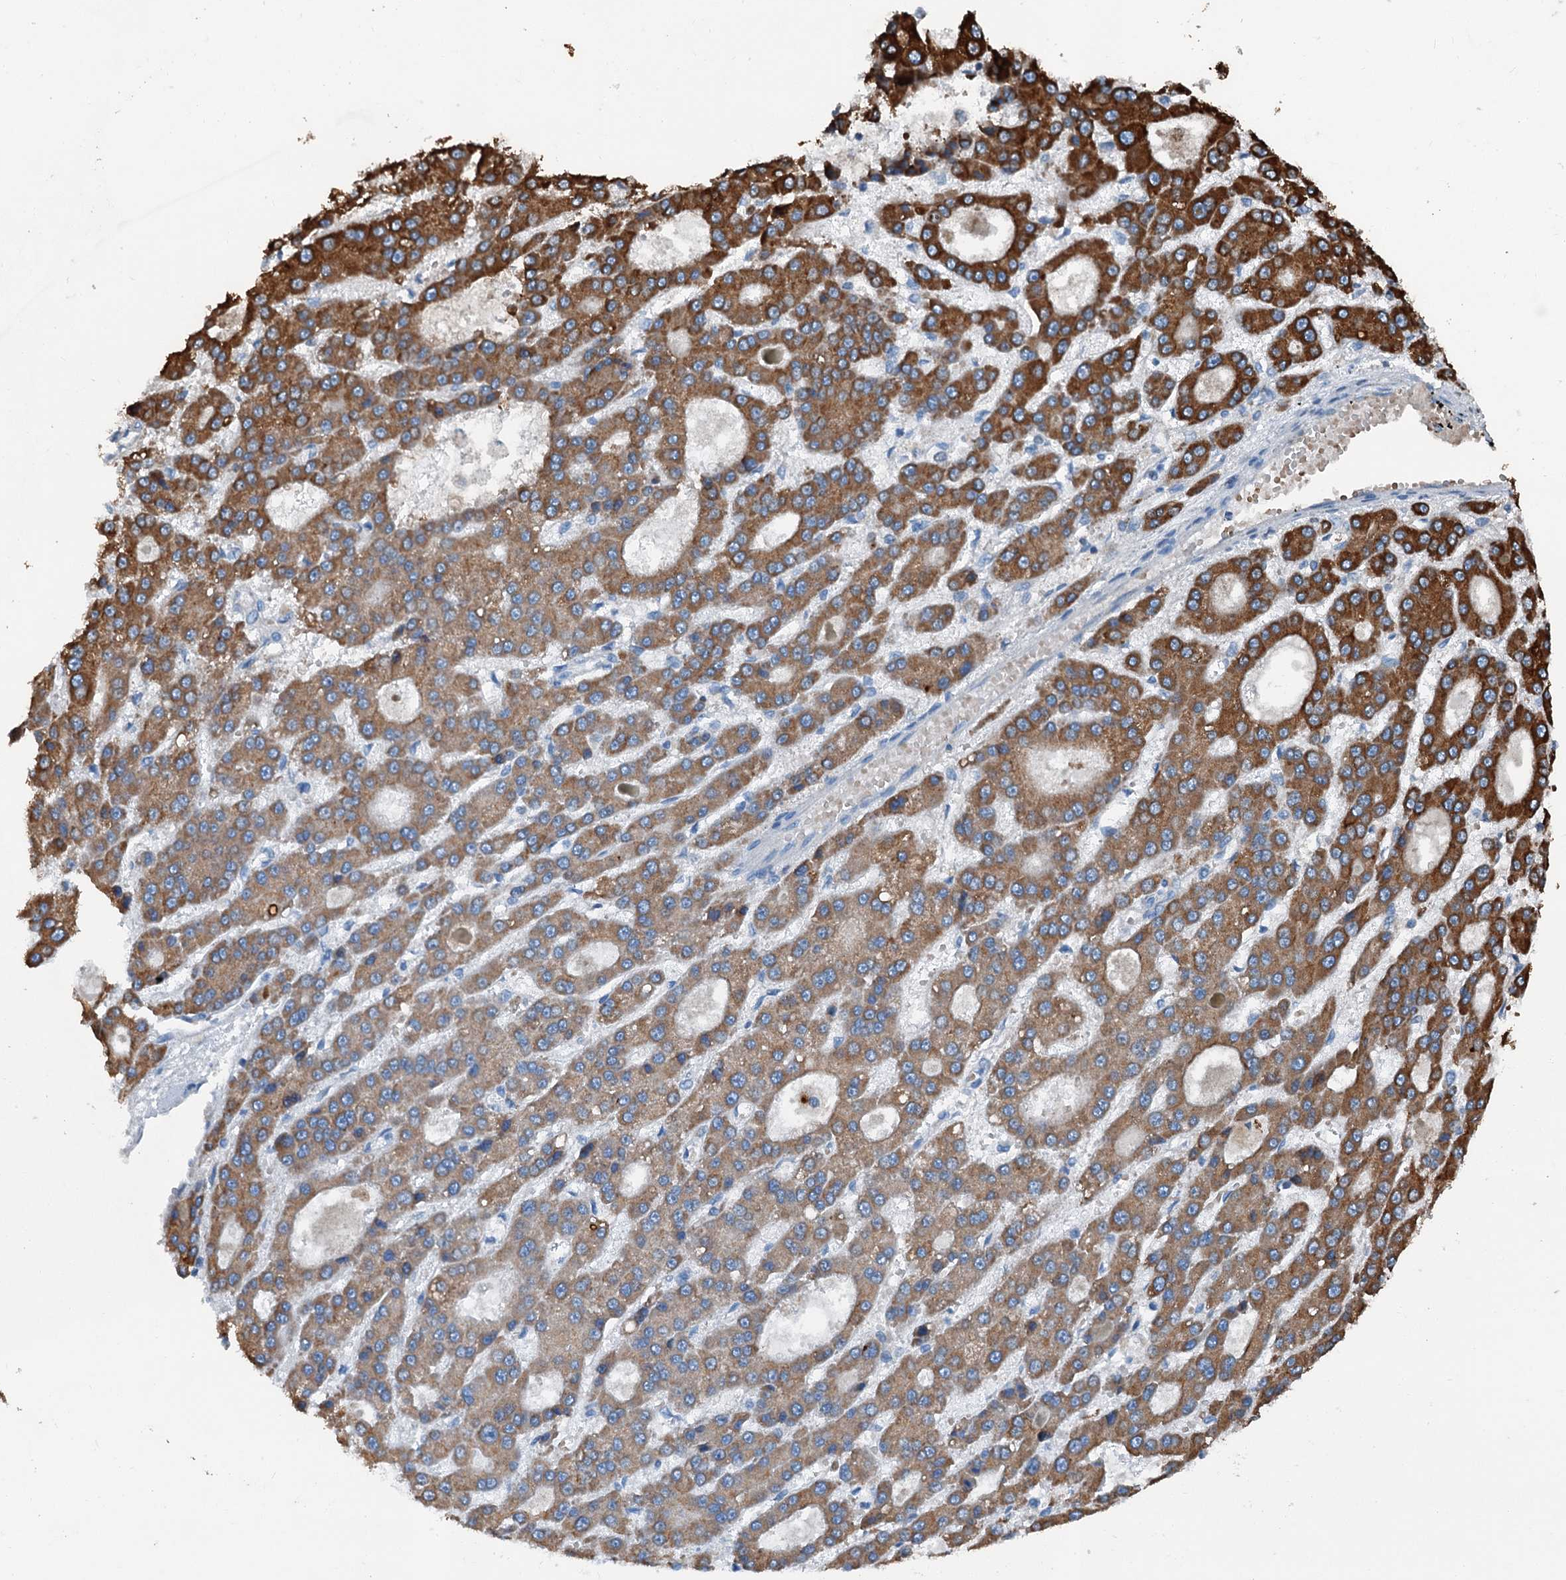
{"staining": {"intensity": "strong", "quantity": "25%-75%", "location": "cytoplasmic/membranous"}, "tissue": "liver cancer", "cell_type": "Tumor cells", "image_type": "cancer", "snomed": [{"axis": "morphology", "description": "Carcinoma, Hepatocellular, NOS"}, {"axis": "topography", "description": "Liver"}], "caption": "The image shows immunohistochemical staining of hepatocellular carcinoma (liver). There is strong cytoplasmic/membranous staining is present in approximately 25%-75% of tumor cells. (DAB IHC with brightfield microscopy, high magnification).", "gene": "TRPT1", "patient": {"sex": "male", "age": 70}}